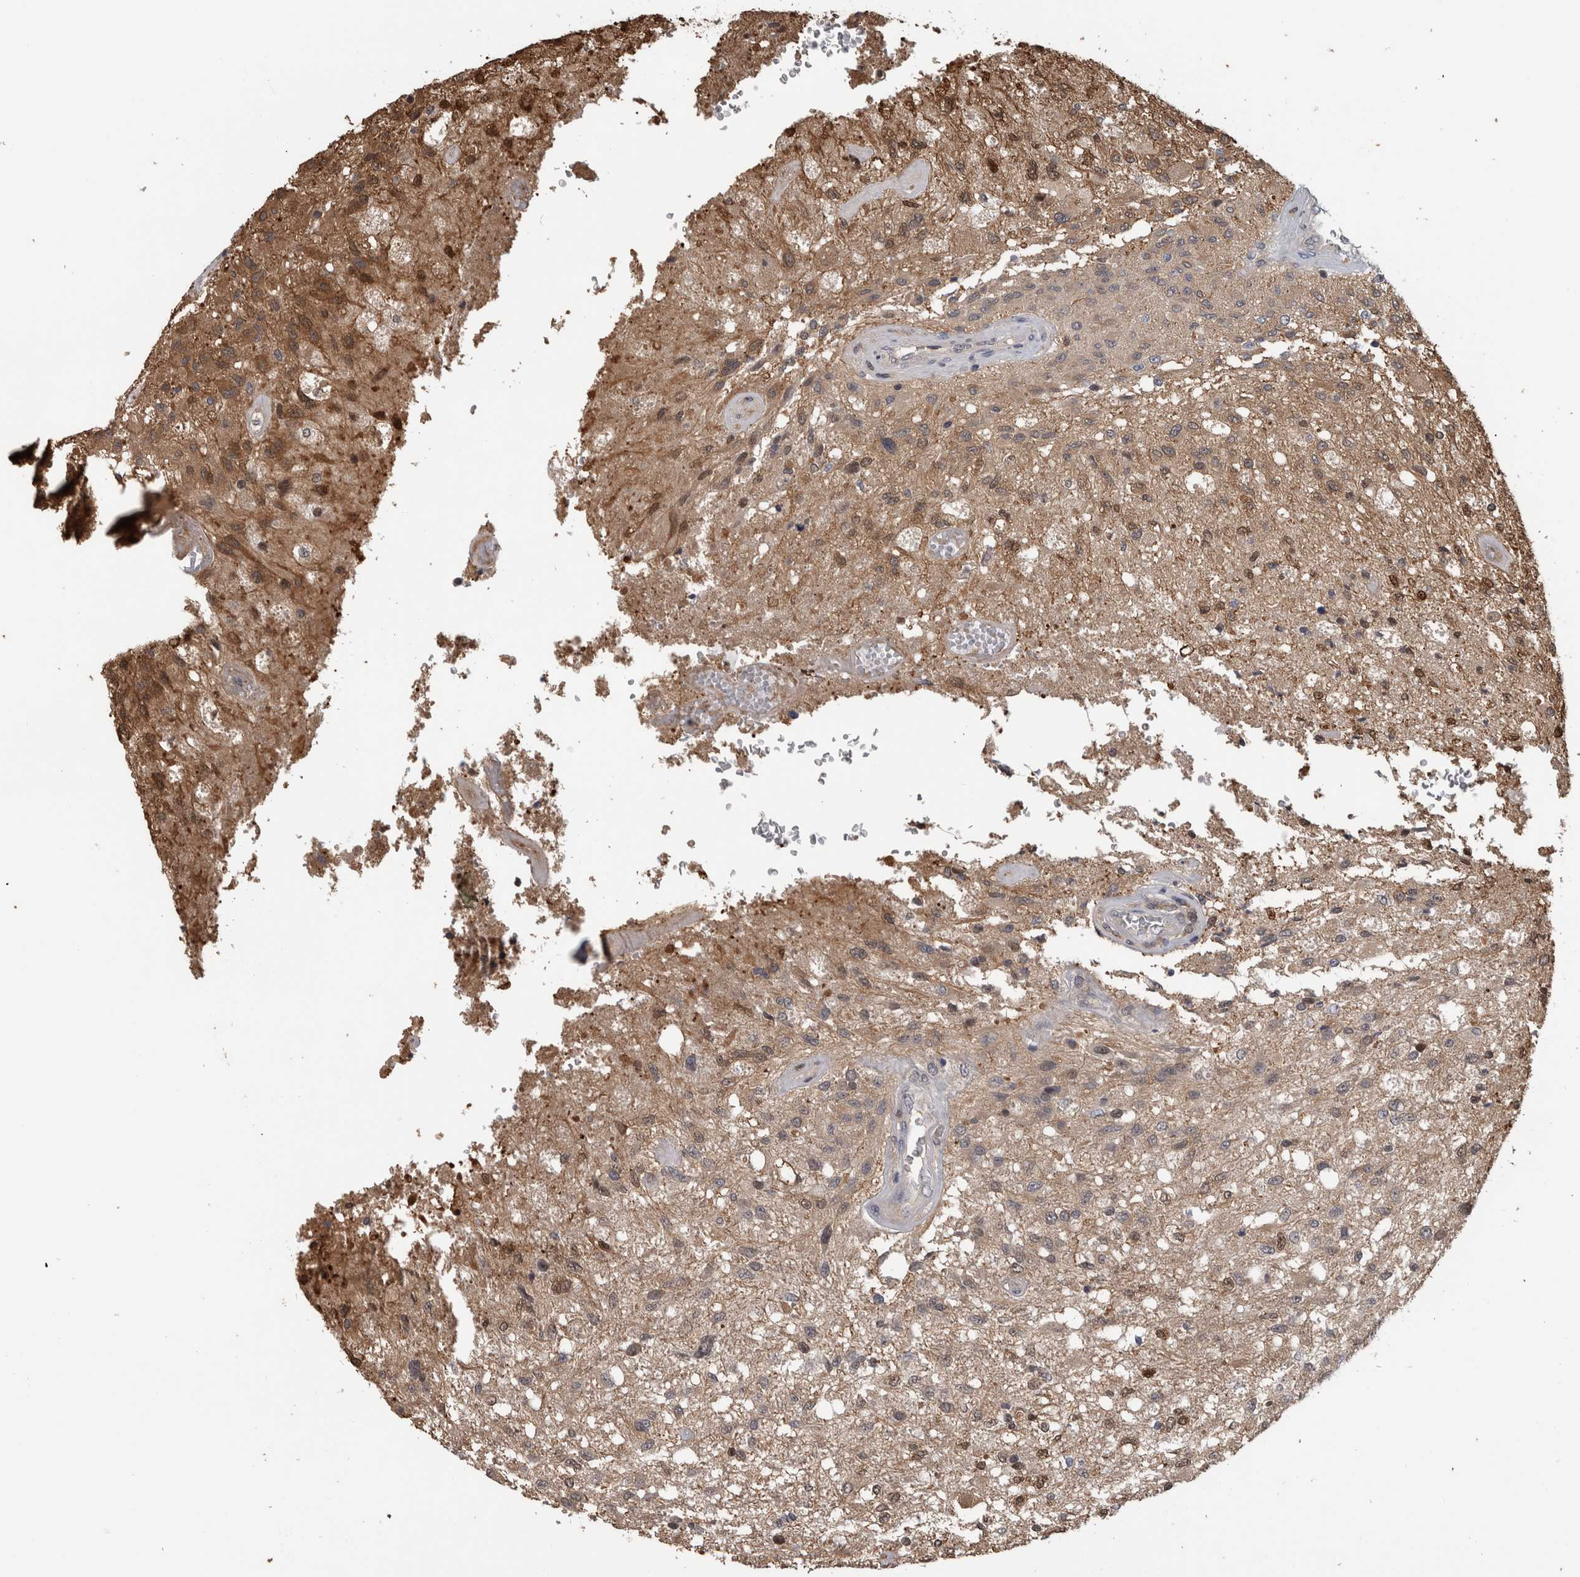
{"staining": {"intensity": "moderate", "quantity": "<25%", "location": "cytoplasmic/membranous,nuclear"}, "tissue": "glioma", "cell_type": "Tumor cells", "image_type": "cancer", "snomed": [{"axis": "morphology", "description": "Normal tissue, NOS"}, {"axis": "morphology", "description": "Glioma, malignant, High grade"}, {"axis": "topography", "description": "Cerebral cortex"}], "caption": "A low amount of moderate cytoplasmic/membranous and nuclear expression is identified in about <25% of tumor cells in glioma tissue.", "gene": "USH1G", "patient": {"sex": "male", "age": 77}}